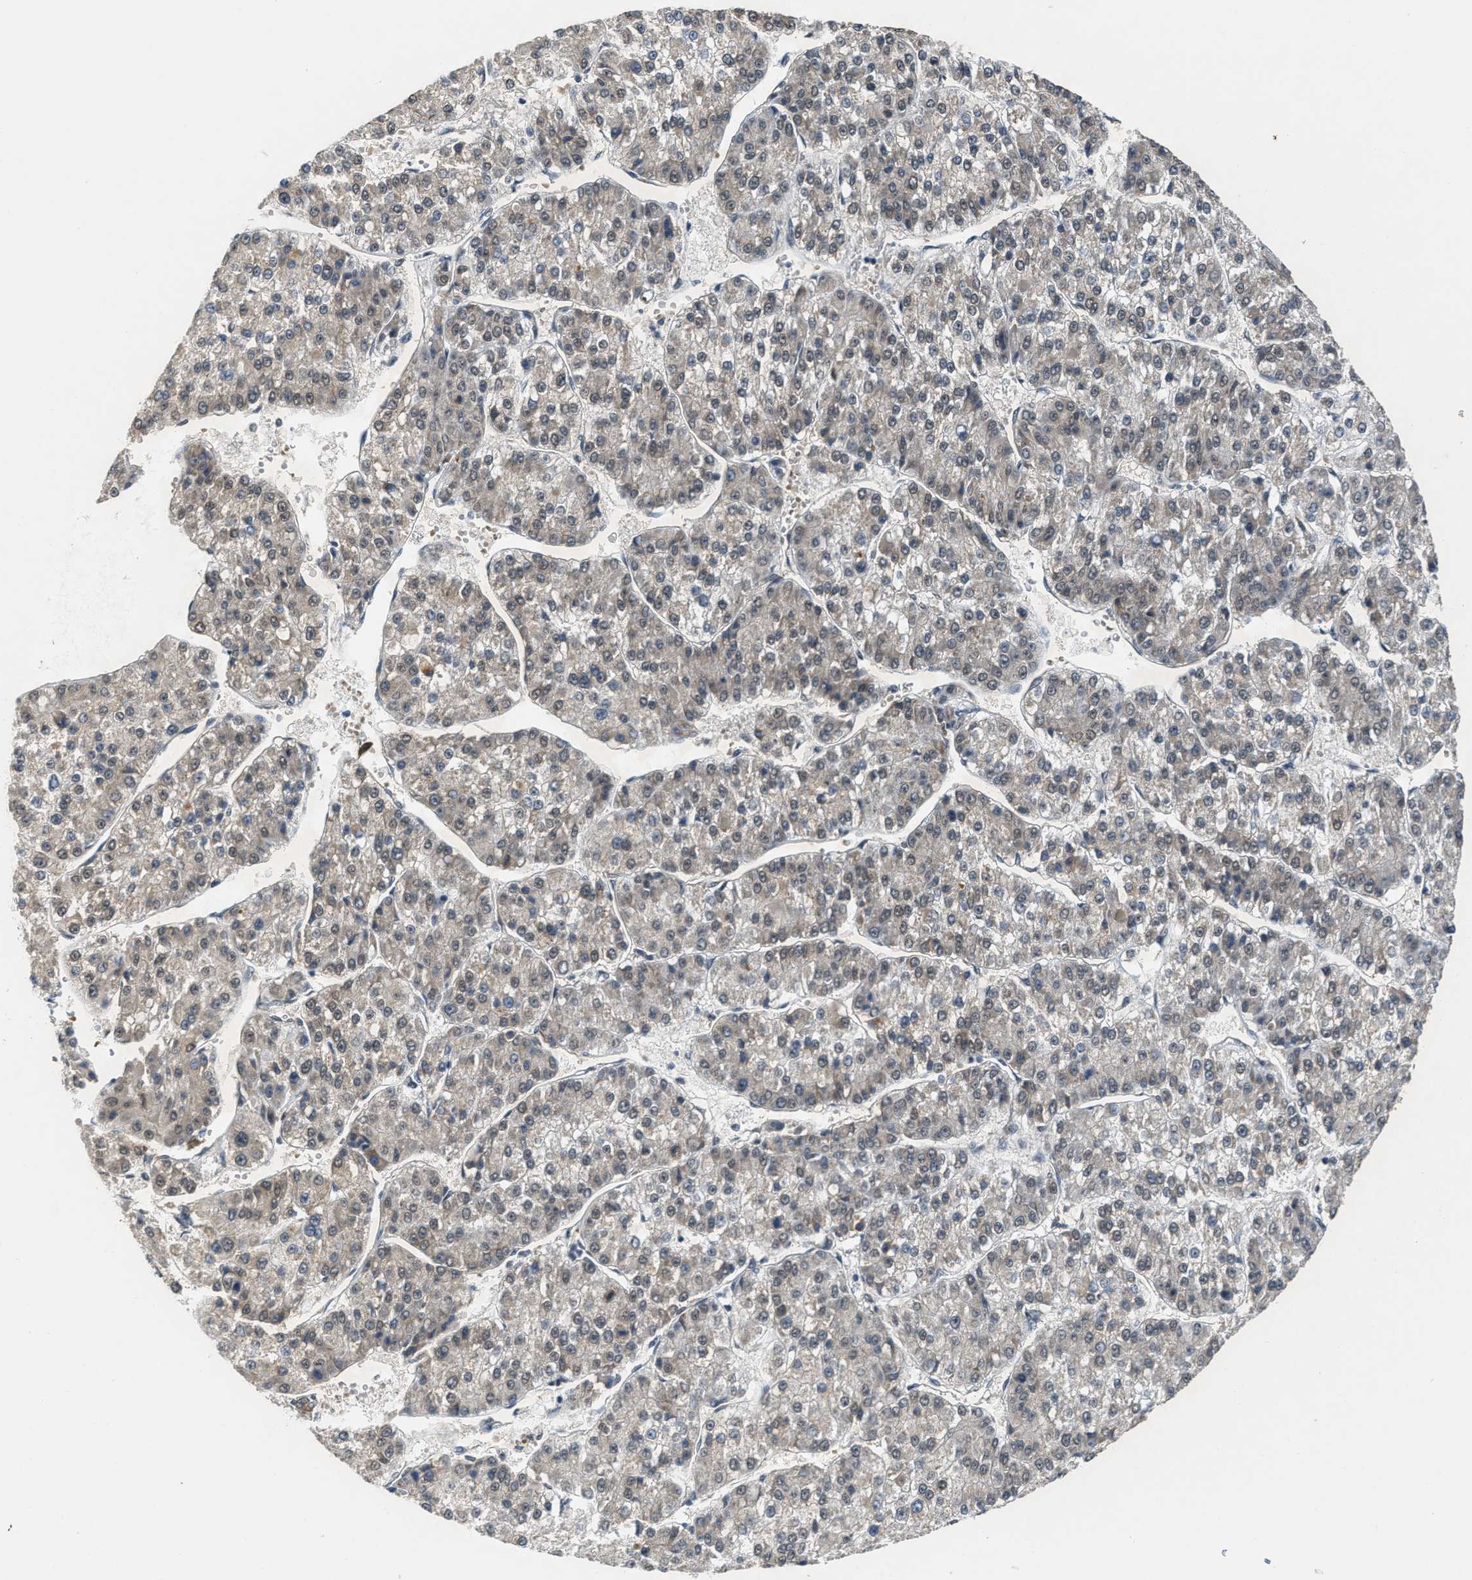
{"staining": {"intensity": "weak", "quantity": "<25%", "location": "cytoplasmic/membranous"}, "tissue": "liver cancer", "cell_type": "Tumor cells", "image_type": "cancer", "snomed": [{"axis": "morphology", "description": "Carcinoma, Hepatocellular, NOS"}, {"axis": "topography", "description": "Liver"}], "caption": "An image of hepatocellular carcinoma (liver) stained for a protein displays no brown staining in tumor cells.", "gene": "KIF24", "patient": {"sex": "female", "age": 73}}